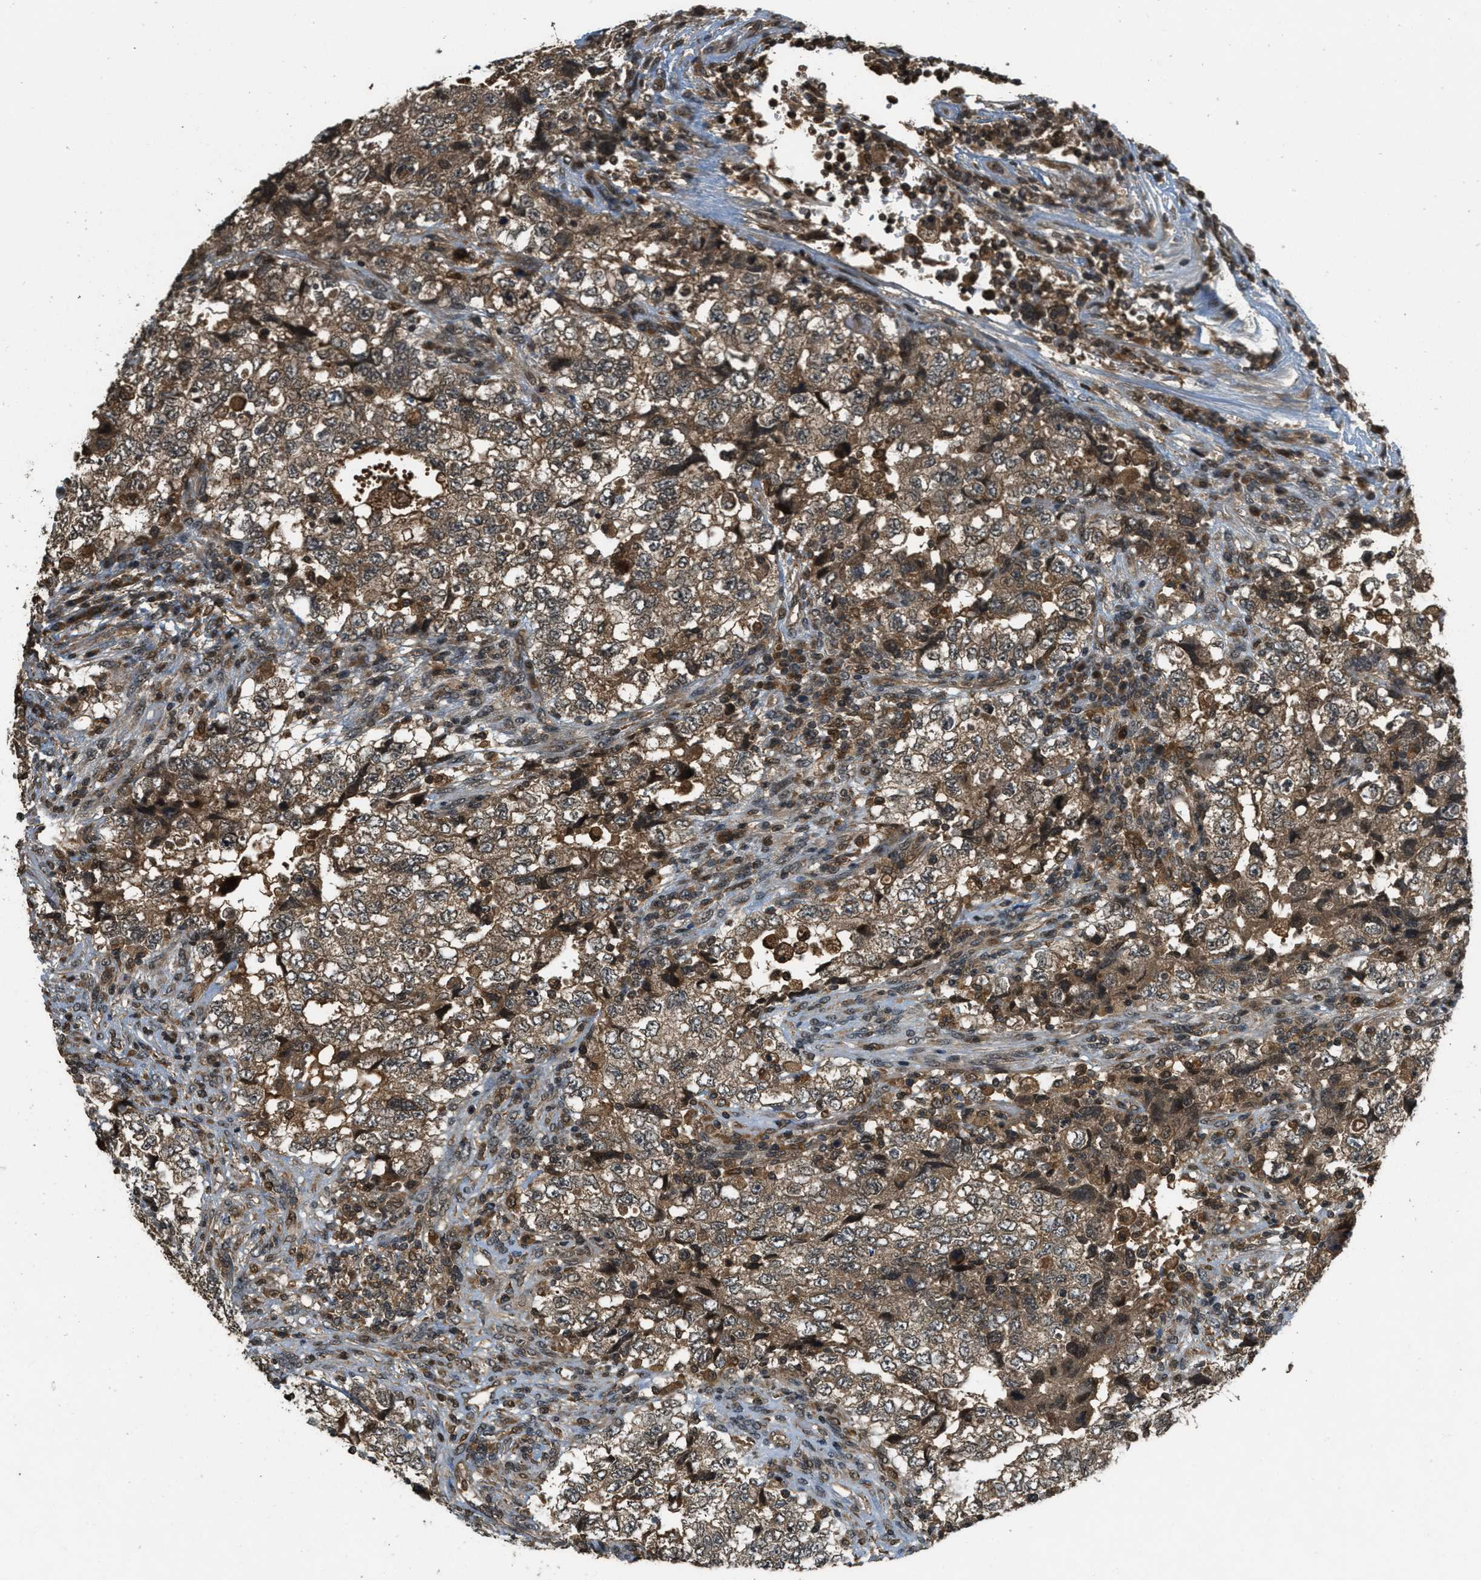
{"staining": {"intensity": "moderate", "quantity": ">75%", "location": "cytoplasmic/membranous"}, "tissue": "testis cancer", "cell_type": "Tumor cells", "image_type": "cancer", "snomed": [{"axis": "morphology", "description": "Carcinoma, Embryonal, NOS"}, {"axis": "topography", "description": "Testis"}], "caption": "DAB immunohistochemical staining of testis cancer (embryonal carcinoma) displays moderate cytoplasmic/membranous protein expression in about >75% of tumor cells.", "gene": "ATG7", "patient": {"sex": "male", "age": 36}}